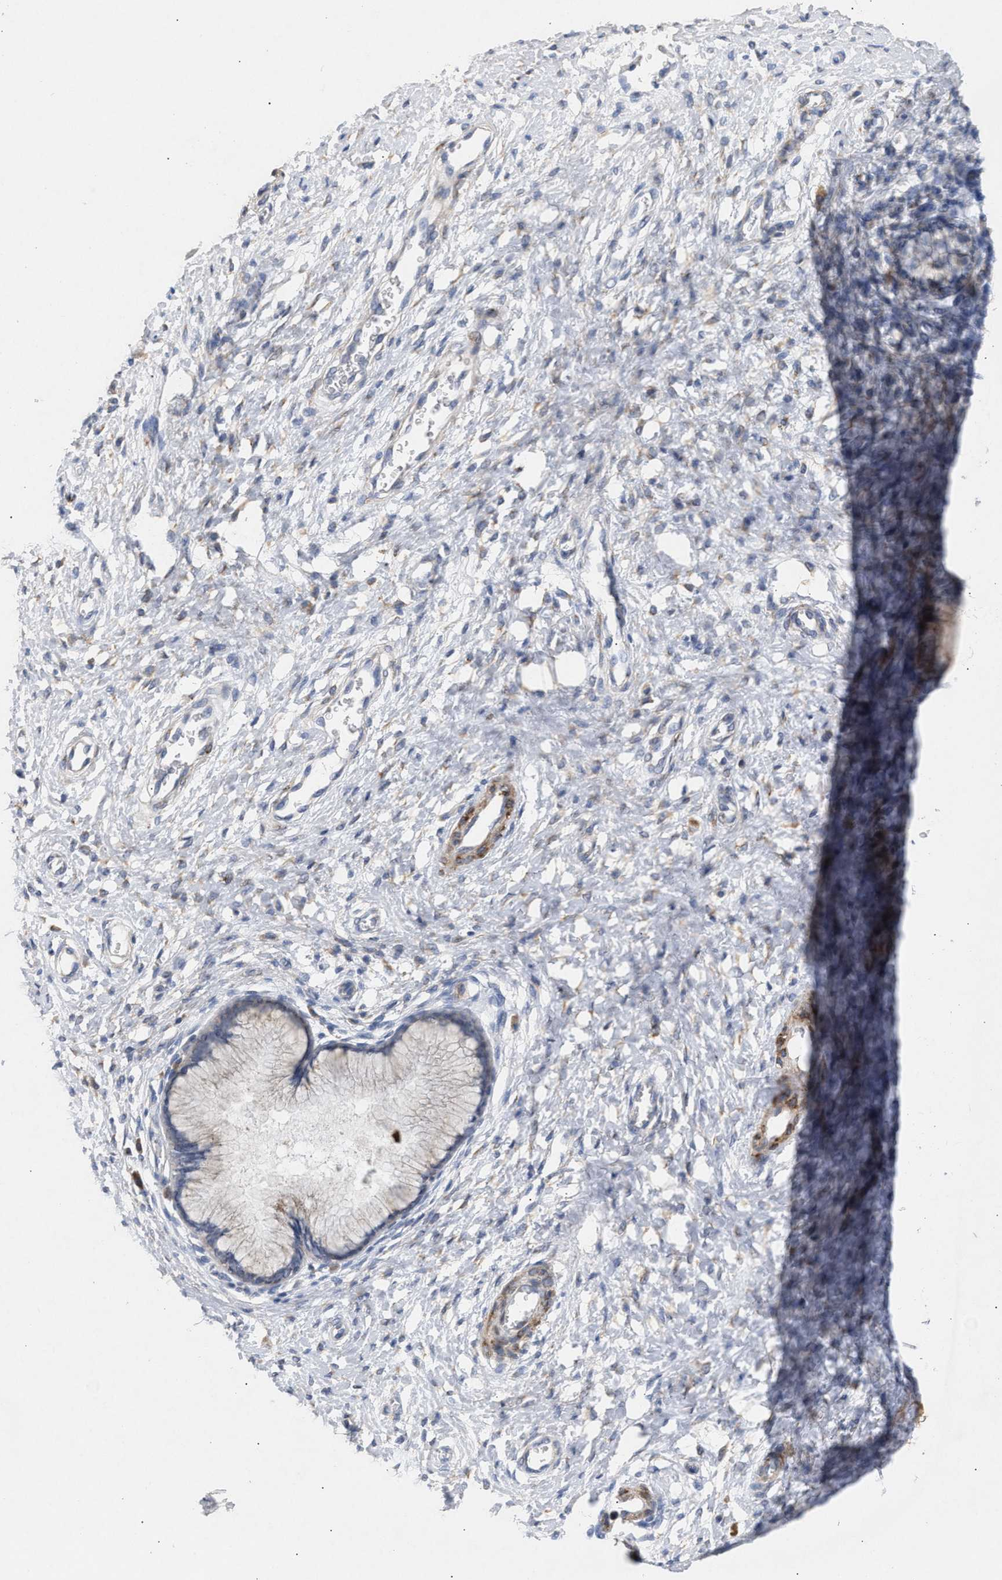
{"staining": {"intensity": "negative", "quantity": "none", "location": "none"}, "tissue": "cervix", "cell_type": "Glandular cells", "image_type": "normal", "snomed": [{"axis": "morphology", "description": "Normal tissue, NOS"}, {"axis": "topography", "description": "Cervix"}], "caption": "IHC photomicrograph of benign cervix: cervix stained with DAB (3,3'-diaminobenzidine) displays no significant protein staining in glandular cells.", "gene": "SELENOM", "patient": {"sex": "female", "age": 55}}